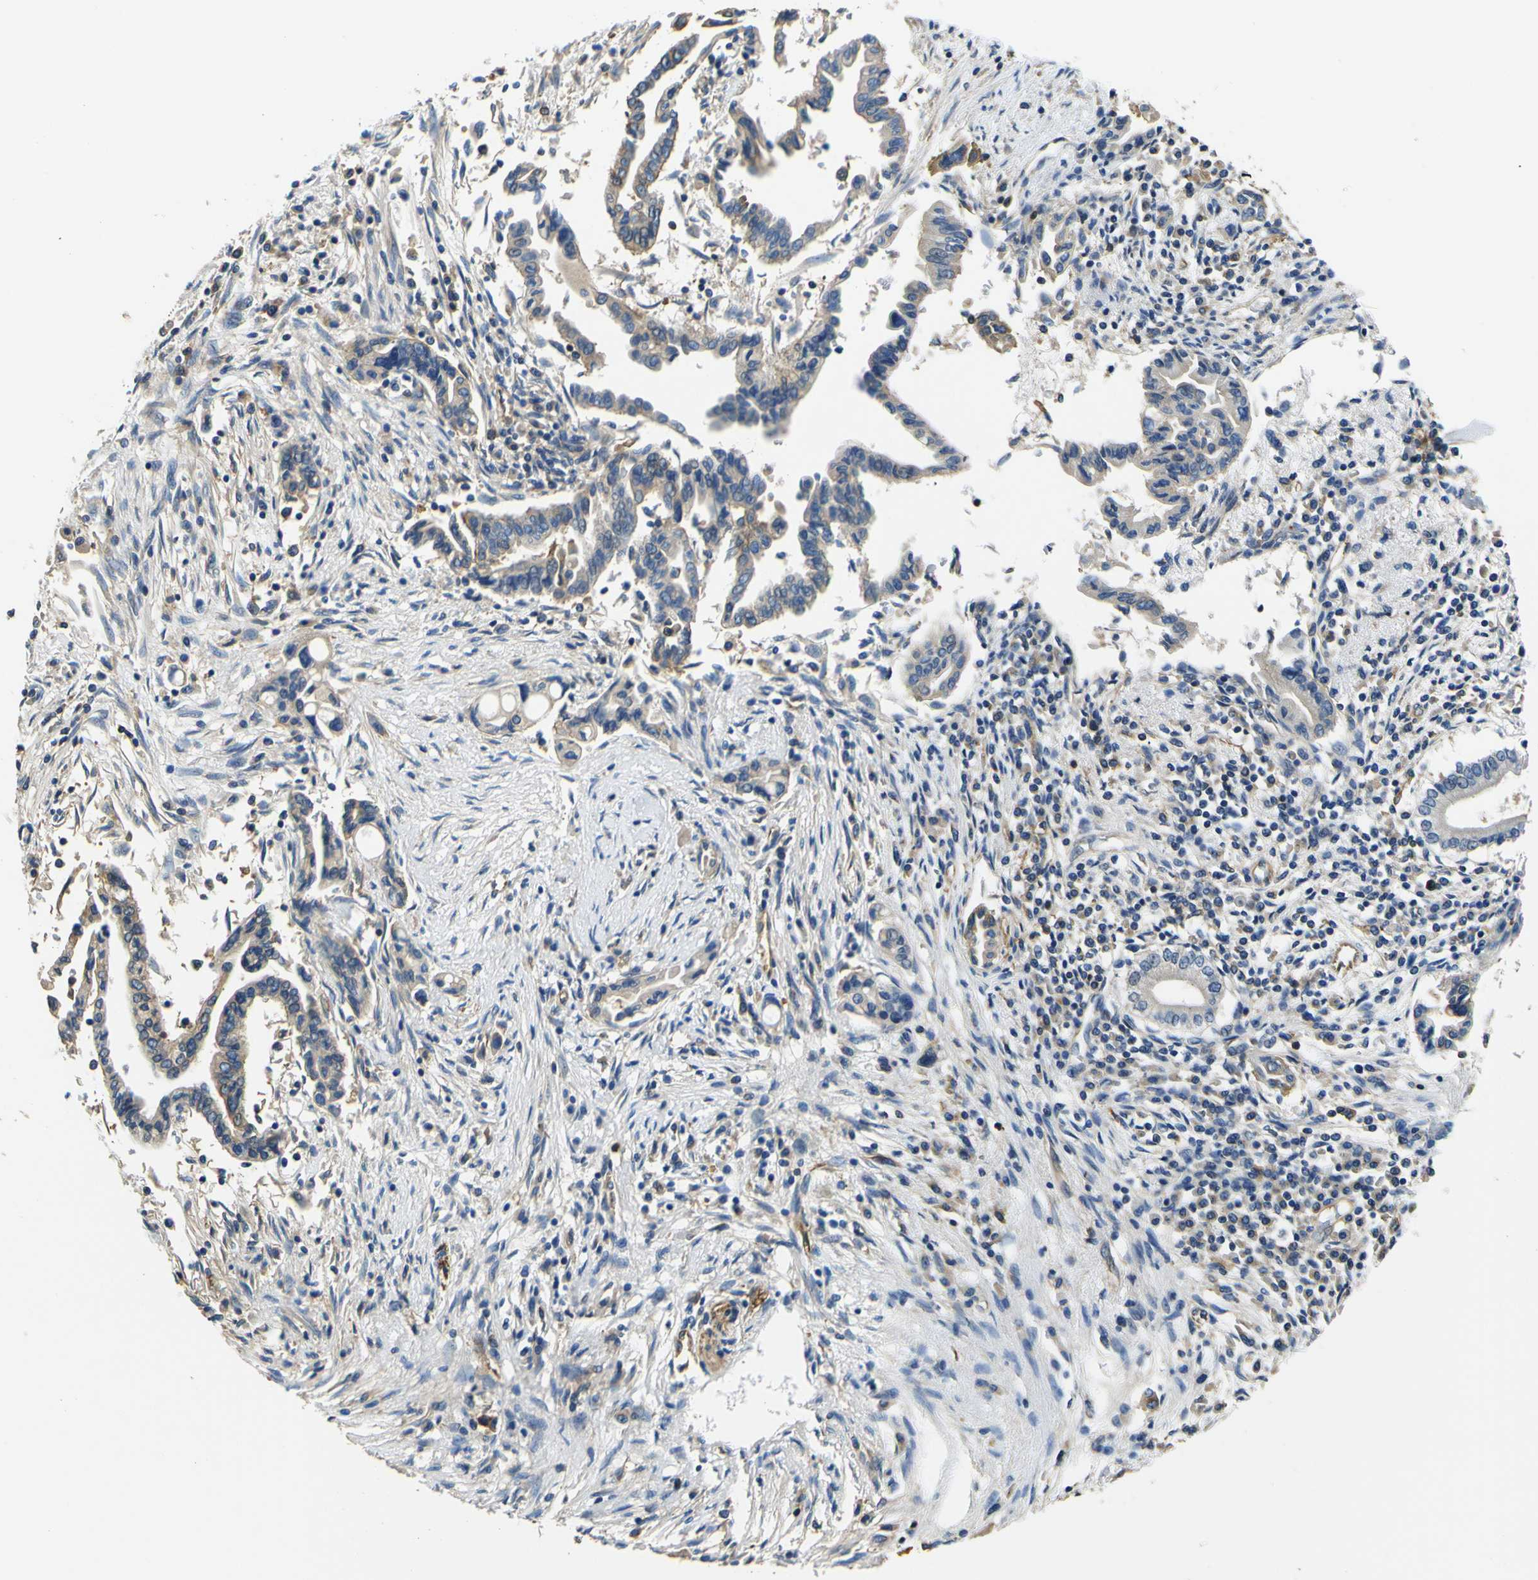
{"staining": {"intensity": "weak", "quantity": "25%-75%", "location": "cytoplasmic/membranous"}, "tissue": "pancreatic cancer", "cell_type": "Tumor cells", "image_type": "cancer", "snomed": [{"axis": "morphology", "description": "Adenocarcinoma, NOS"}, {"axis": "topography", "description": "Pancreas"}], "caption": "Immunohistochemical staining of human pancreatic cancer (adenocarcinoma) demonstrates low levels of weak cytoplasmic/membranous positivity in approximately 25%-75% of tumor cells.", "gene": "TUBB", "patient": {"sex": "female", "age": 57}}